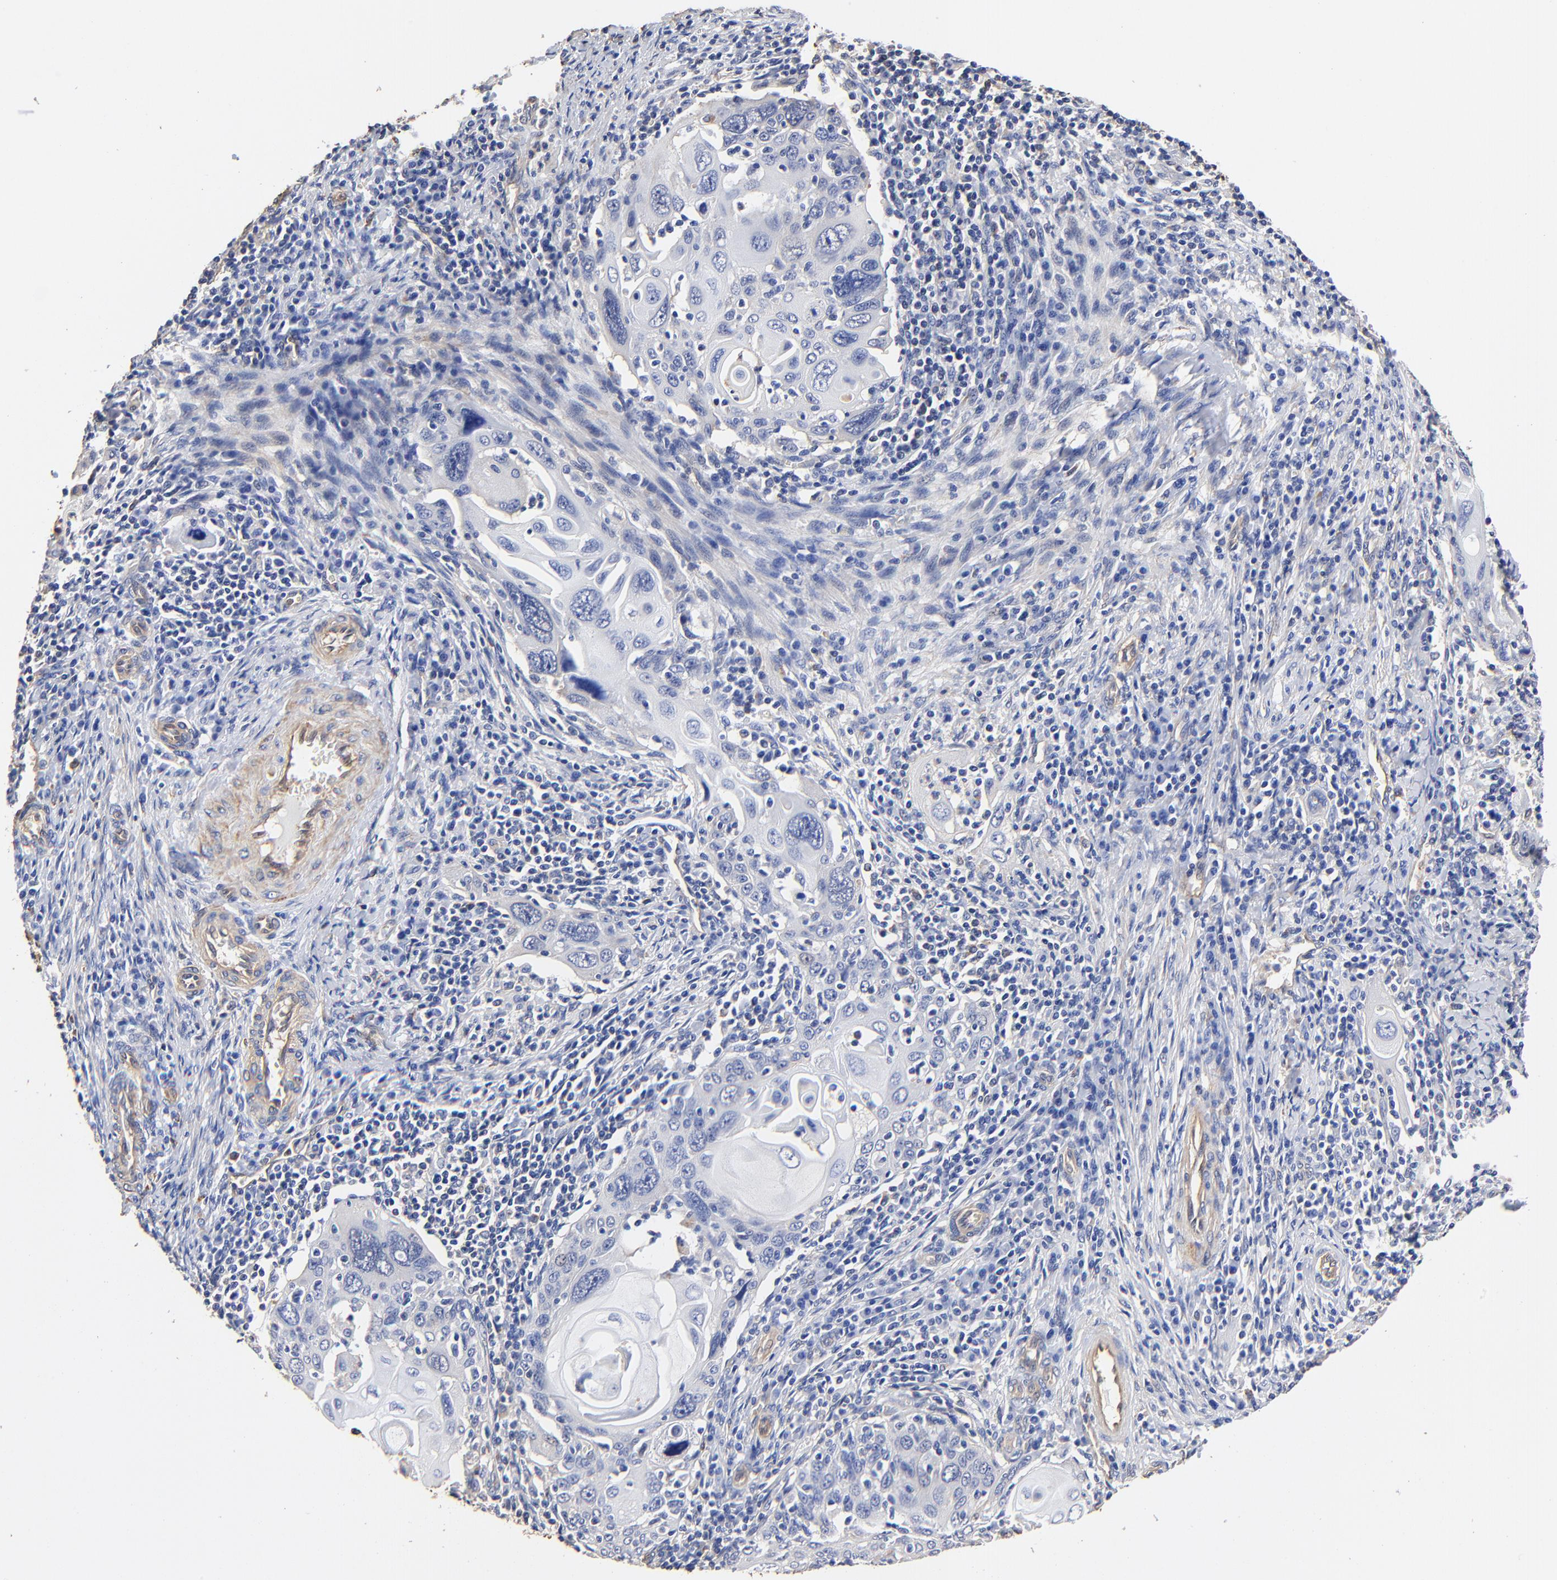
{"staining": {"intensity": "negative", "quantity": "none", "location": "none"}, "tissue": "cervical cancer", "cell_type": "Tumor cells", "image_type": "cancer", "snomed": [{"axis": "morphology", "description": "Squamous cell carcinoma, NOS"}, {"axis": "topography", "description": "Cervix"}], "caption": "Image shows no significant protein staining in tumor cells of cervical cancer (squamous cell carcinoma).", "gene": "TAGLN2", "patient": {"sex": "female", "age": 54}}